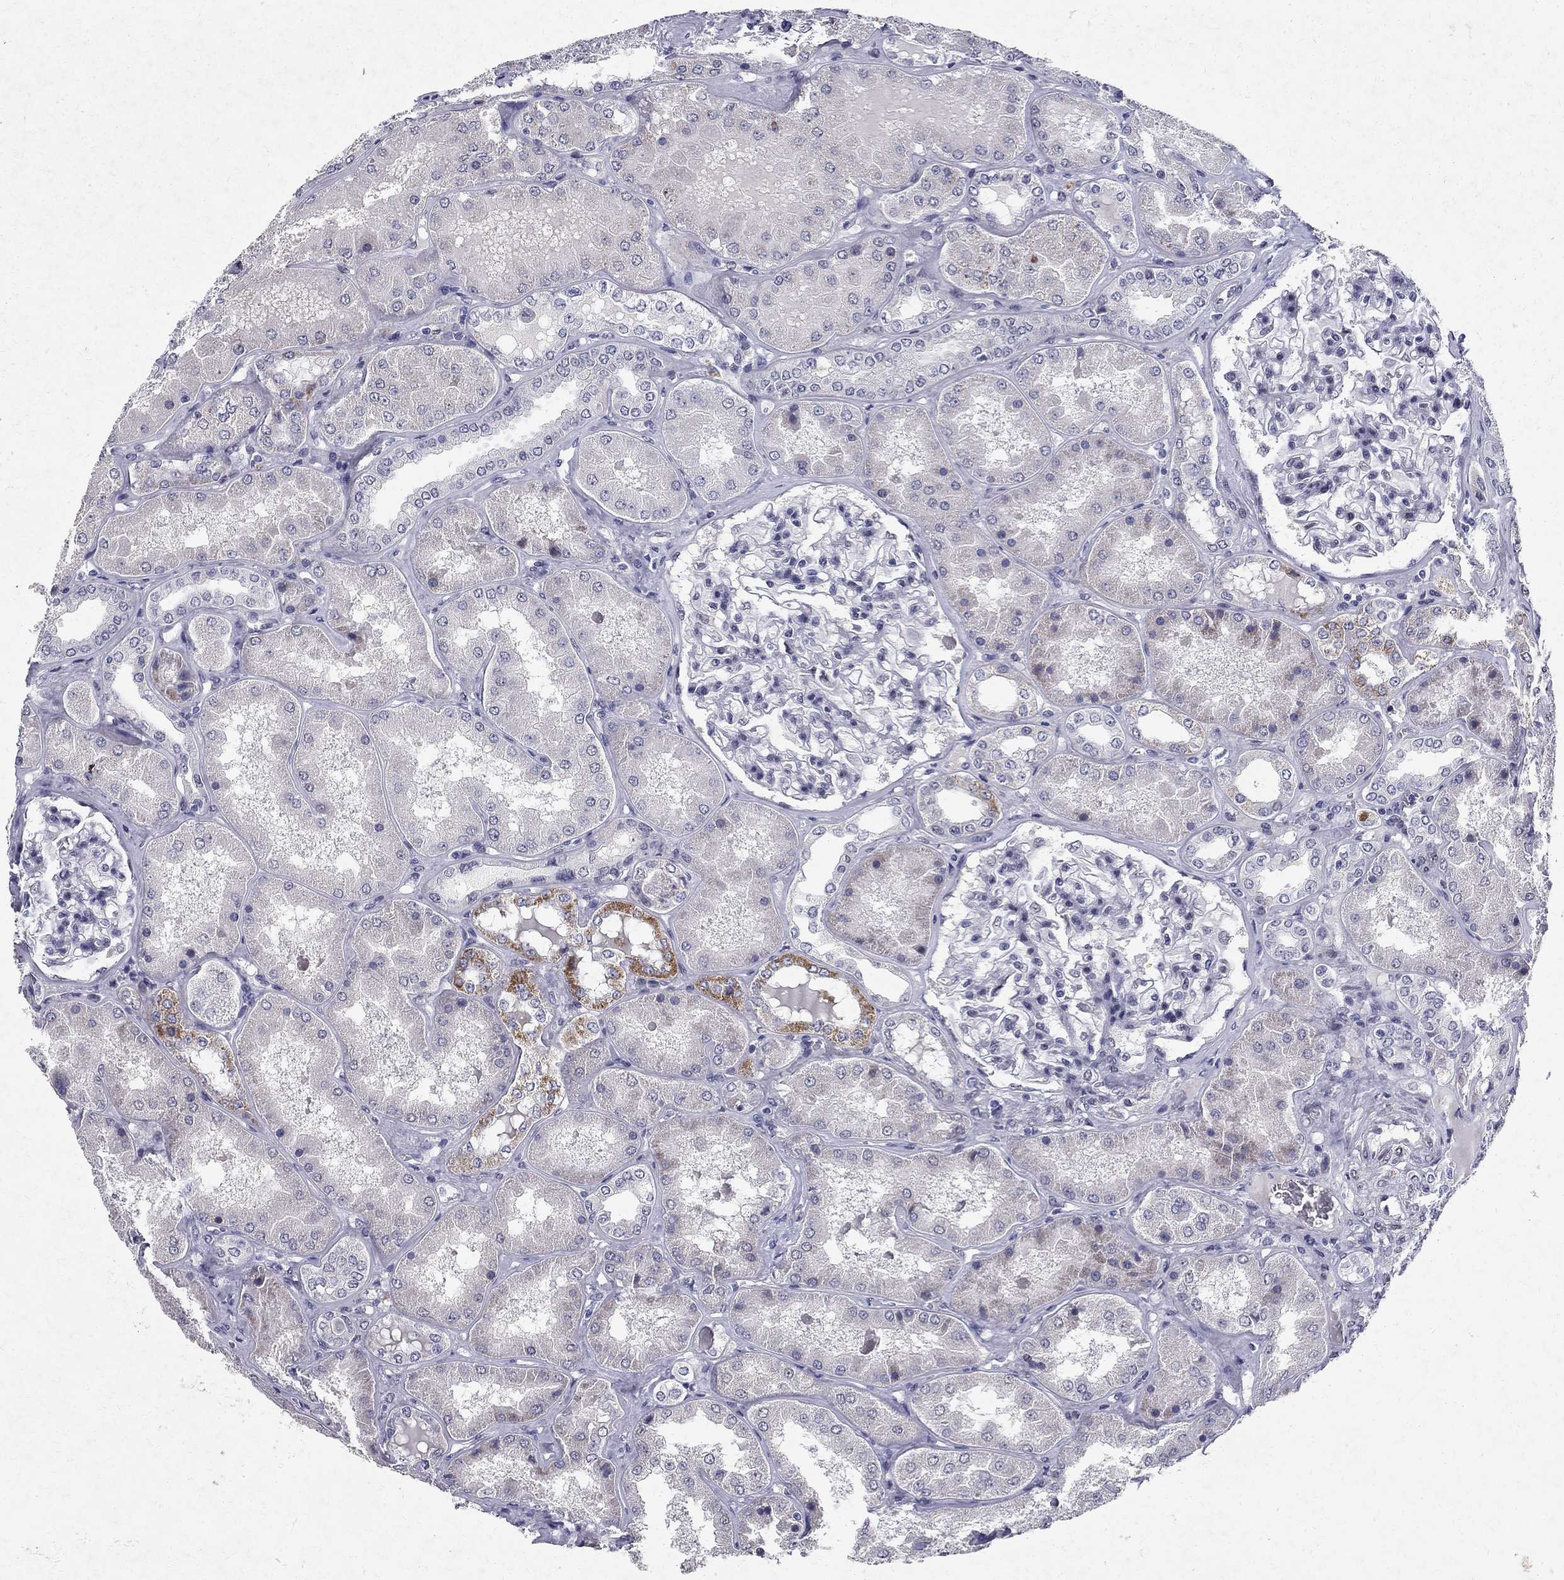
{"staining": {"intensity": "negative", "quantity": "none", "location": "none"}, "tissue": "kidney", "cell_type": "Cells in glomeruli", "image_type": "normal", "snomed": [{"axis": "morphology", "description": "Normal tissue, NOS"}, {"axis": "topography", "description": "Kidney"}], "caption": "The IHC image has no significant staining in cells in glomeruli of kidney.", "gene": "RBFOX1", "patient": {"sex": "female", "age": 56}}